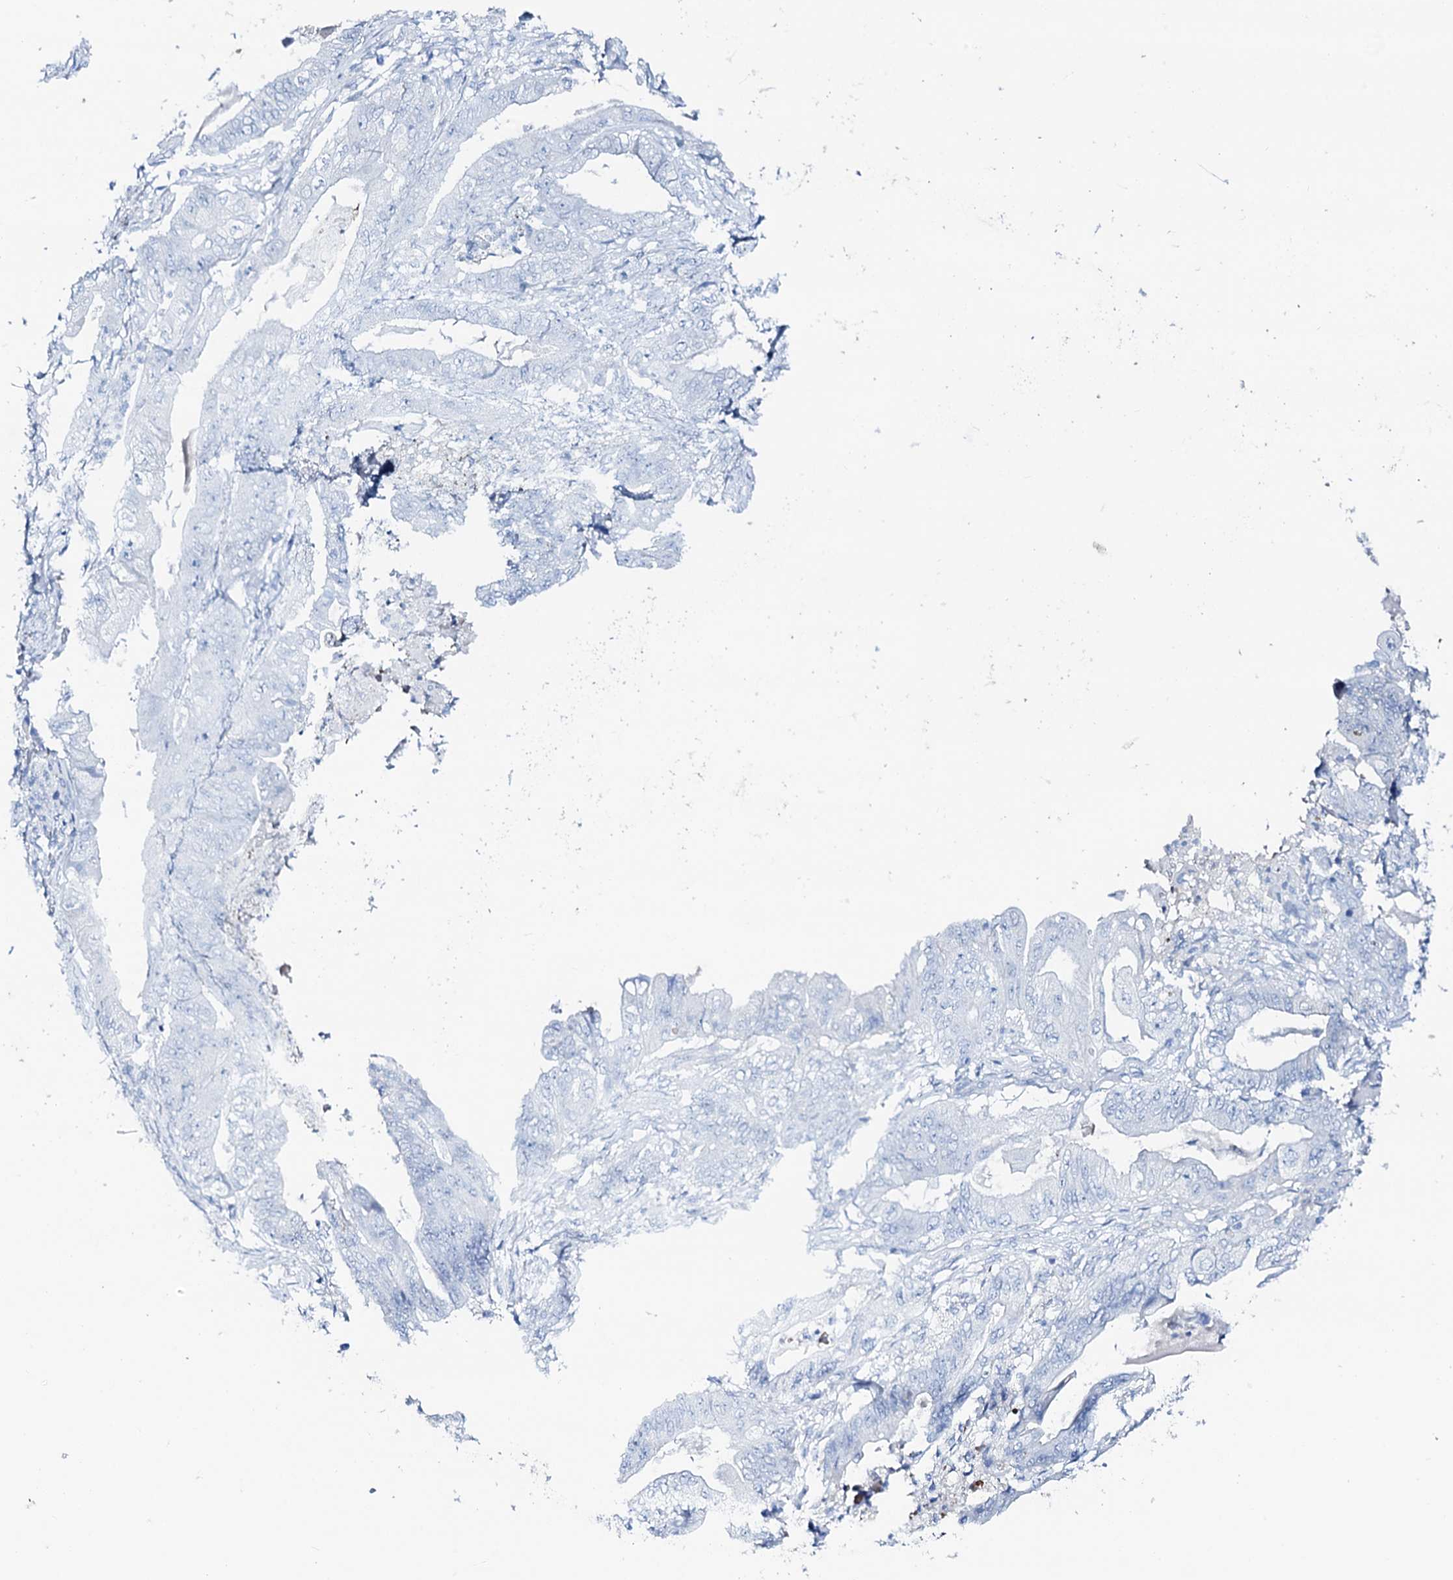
{"staining": {"intensity": "negative", "quantity": "none", "location": "none"}, "tissue": "stomach cancer", "cell_type": "Tumor cells", "image_type": "cancer", "snomed": [{"axis": "morphology", "description": "Adenocarcinoma, NOS"}, {"axis": "topography", "description": "Stomach"}], "caption": "The immunohistochemistry (IHC) photomicrograph has no significant positivity in tumor cells of stomach cancer (adenocarcinoma) tissue. Brightfield microscopy of immunohistochemistry (IHC) stained with DAB (3,3'-diaminobenzidine) (brown) and hematoxylin (blue), captured at high magnification.", "gene": "AMER2", "patient": {"sex": "female", "age": 73}}